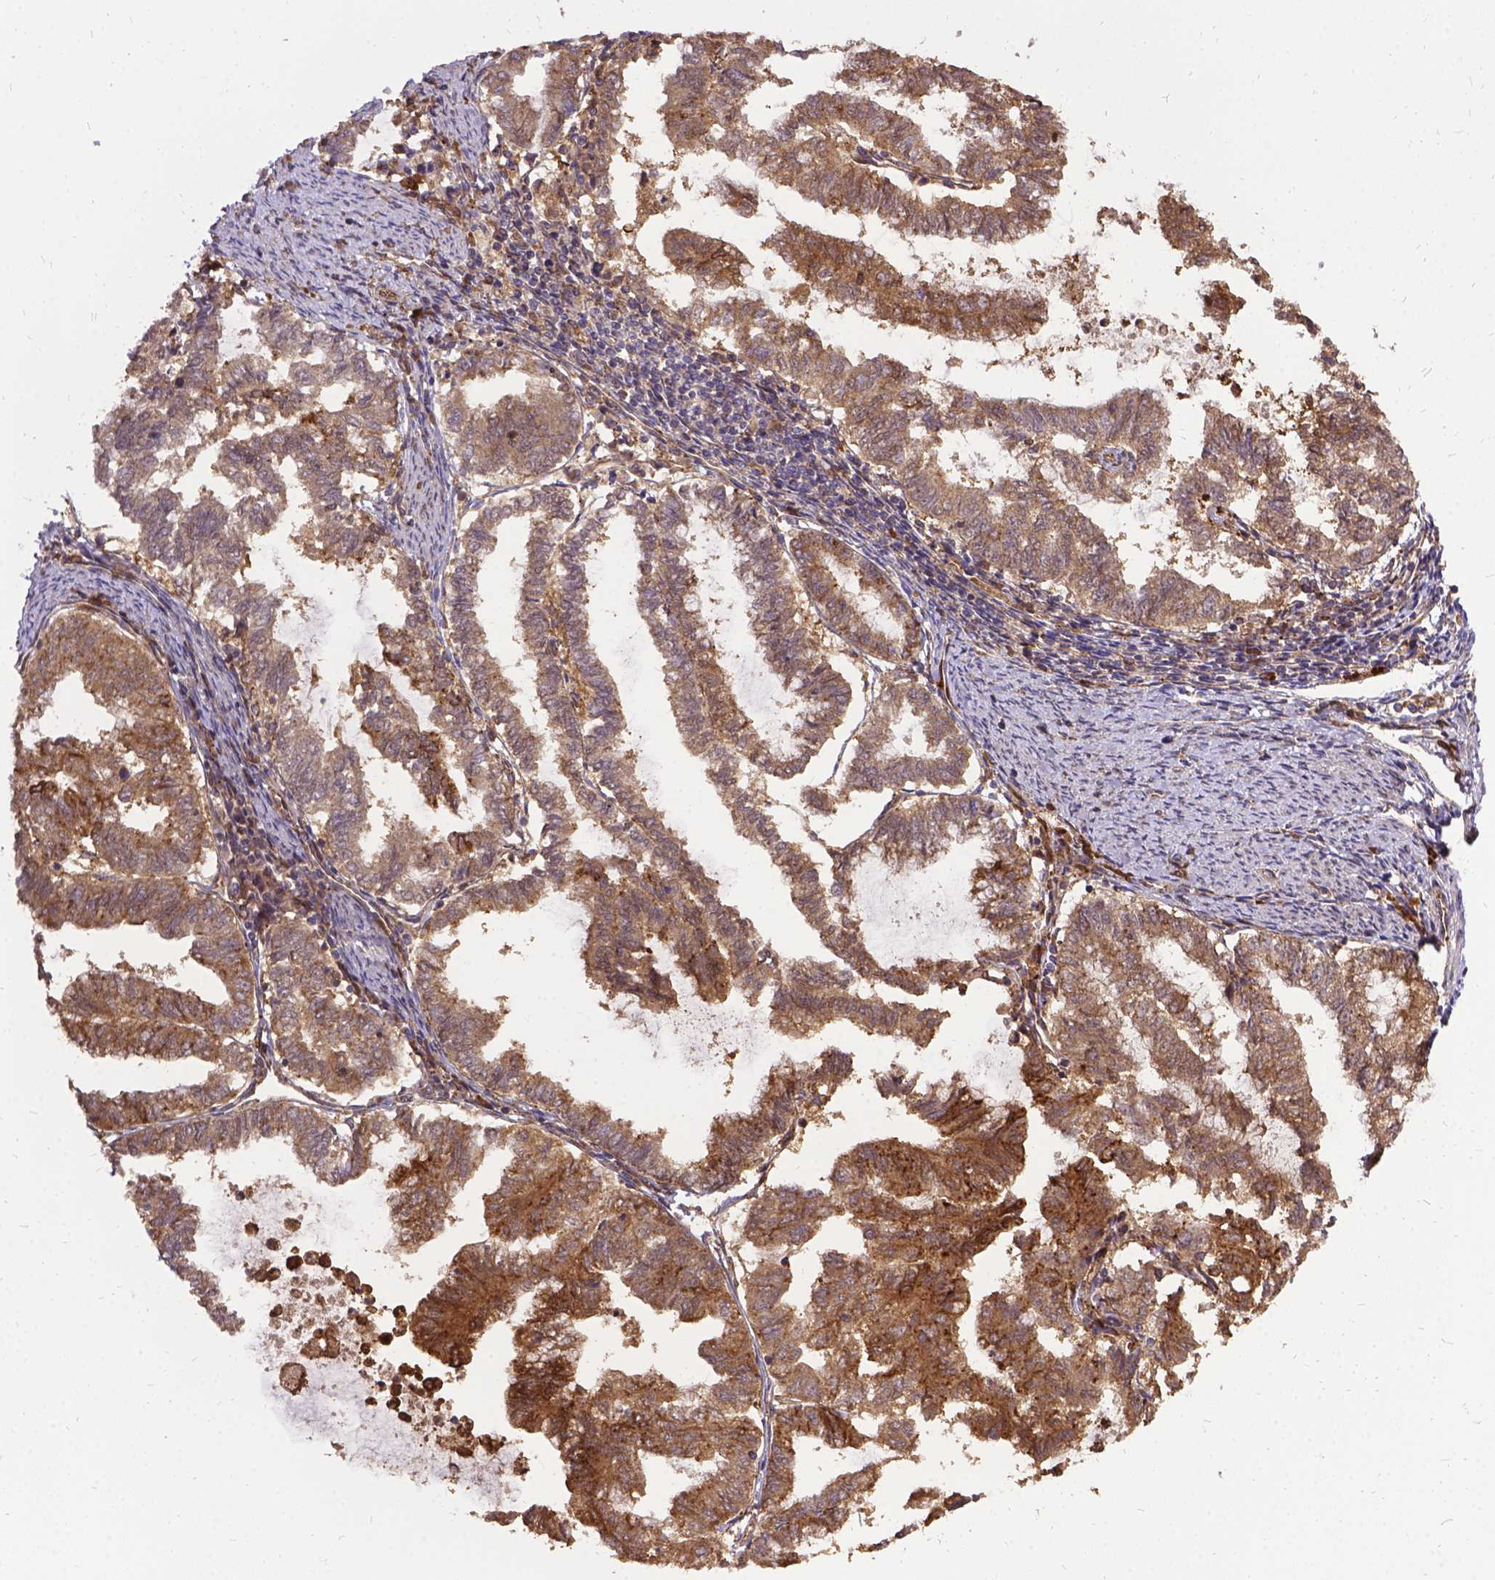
{"staining": {"intensity": "weak", "quantity": ">75%", "location": "cytoplasmic/membranous"}, "tissue": "endometrial cancer", "cell_type": "Tumor cells", "image_type": "cancer", "snomed": [{"axis": "morphology", "description": "Adenocarcinoma, NOS"}, {"axis": "topography", "description": "Endometrium"}], "caption": "Brown immunohistochemical staining in human endometrial adenocarcinoma exhibits weak cytoplasmic/membranous positivity in about >75% of tumor cells.", "gene": "DENND6A", "patient": {"sex": "female", "age": 79}}